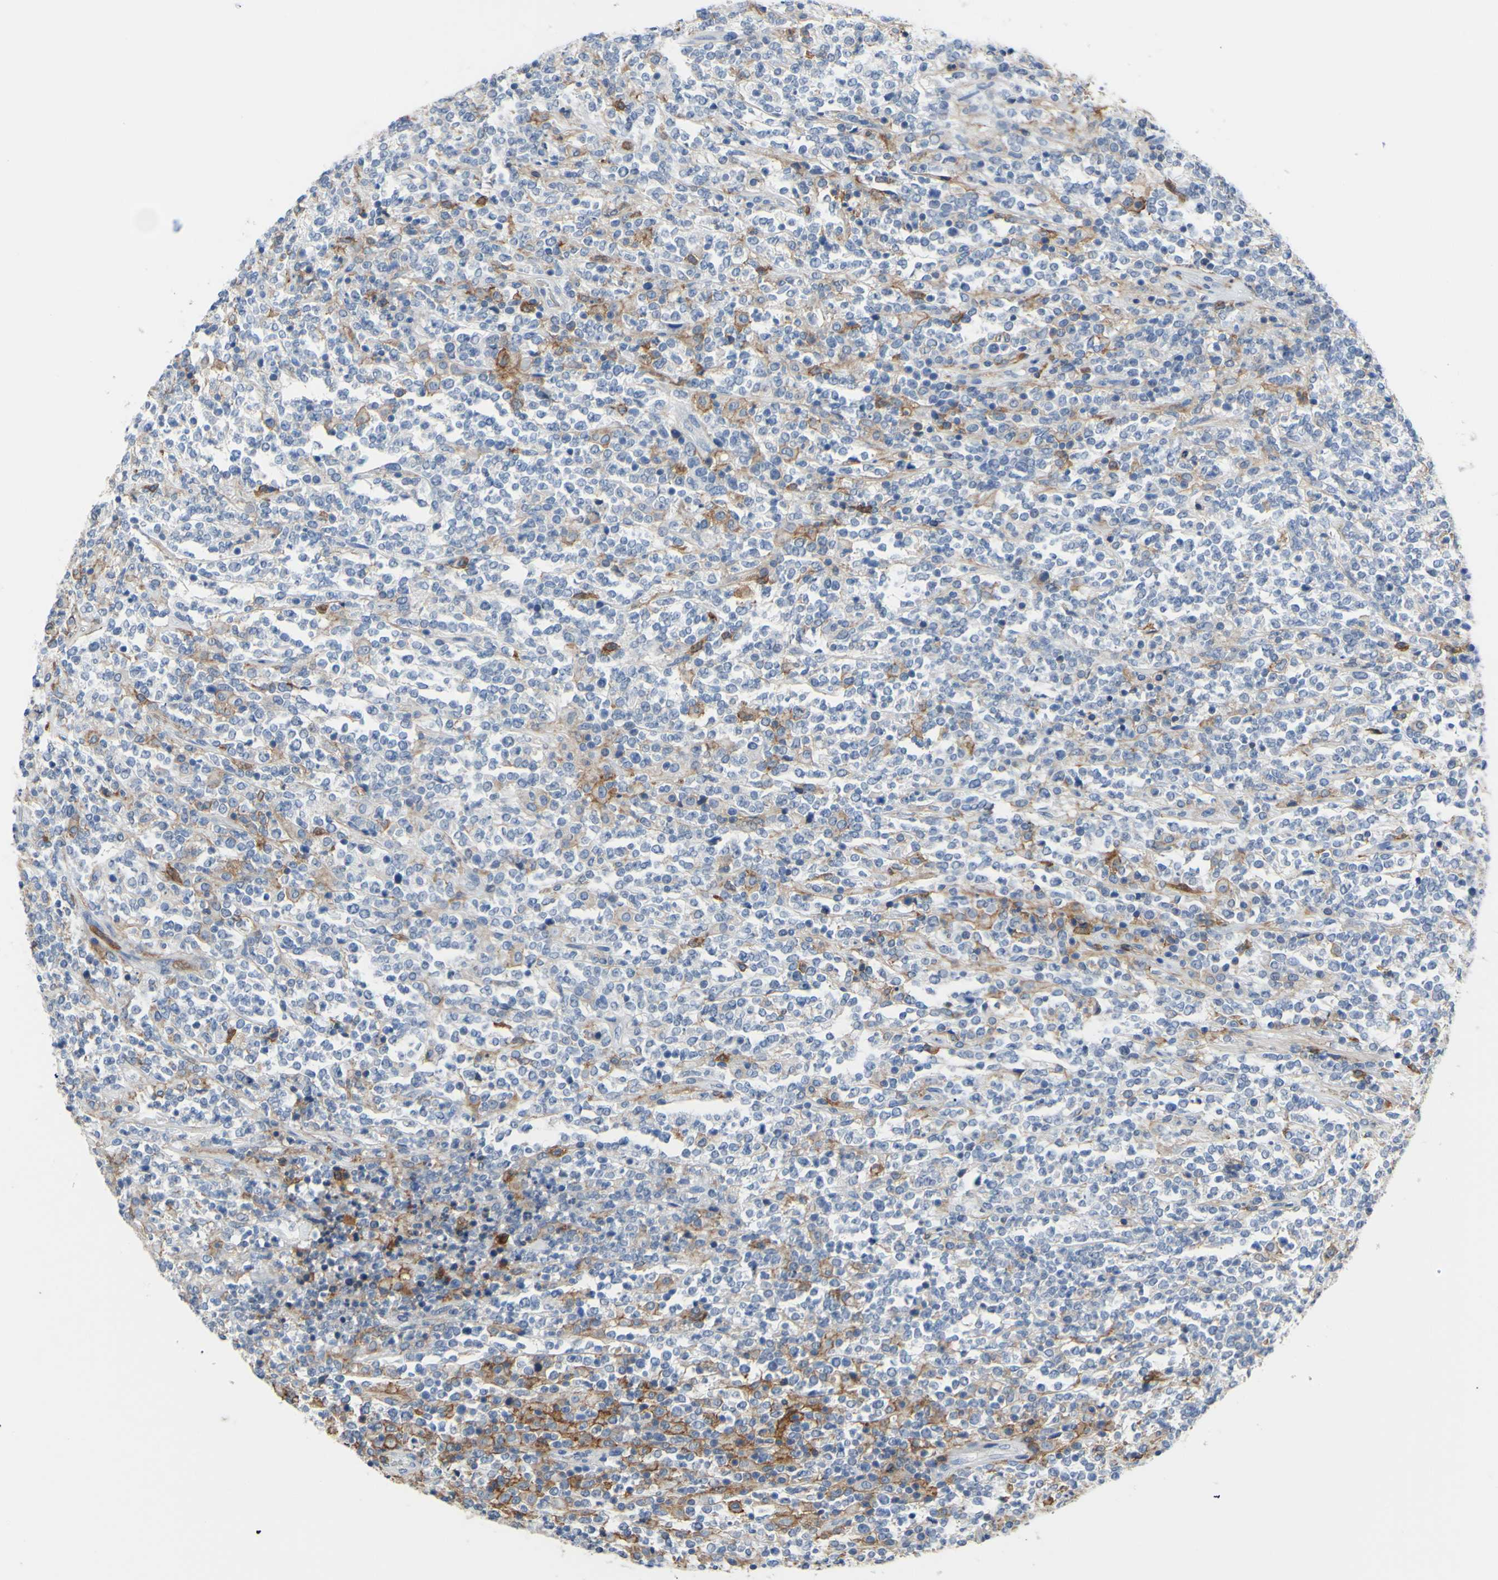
{"staining": {"intensity": "negative", "quantity": "none", "location": "none"}, "tissue": "lymphoma", "cell_type": "Tumor cells", "image_type": "cancer", "snomed": [{"axis": "morphology", "description": "Malignant lymphoma, non-Hodgkin's type, High grade"}, {"axis": "topography", "description": "Soft tissue"}], "caption": "Lymphoma stained for a protein using IHC demonstrates no positivity tumor cells.", "gene": "FCGR2A", "patient": {"sex": "male", "age": 18}}